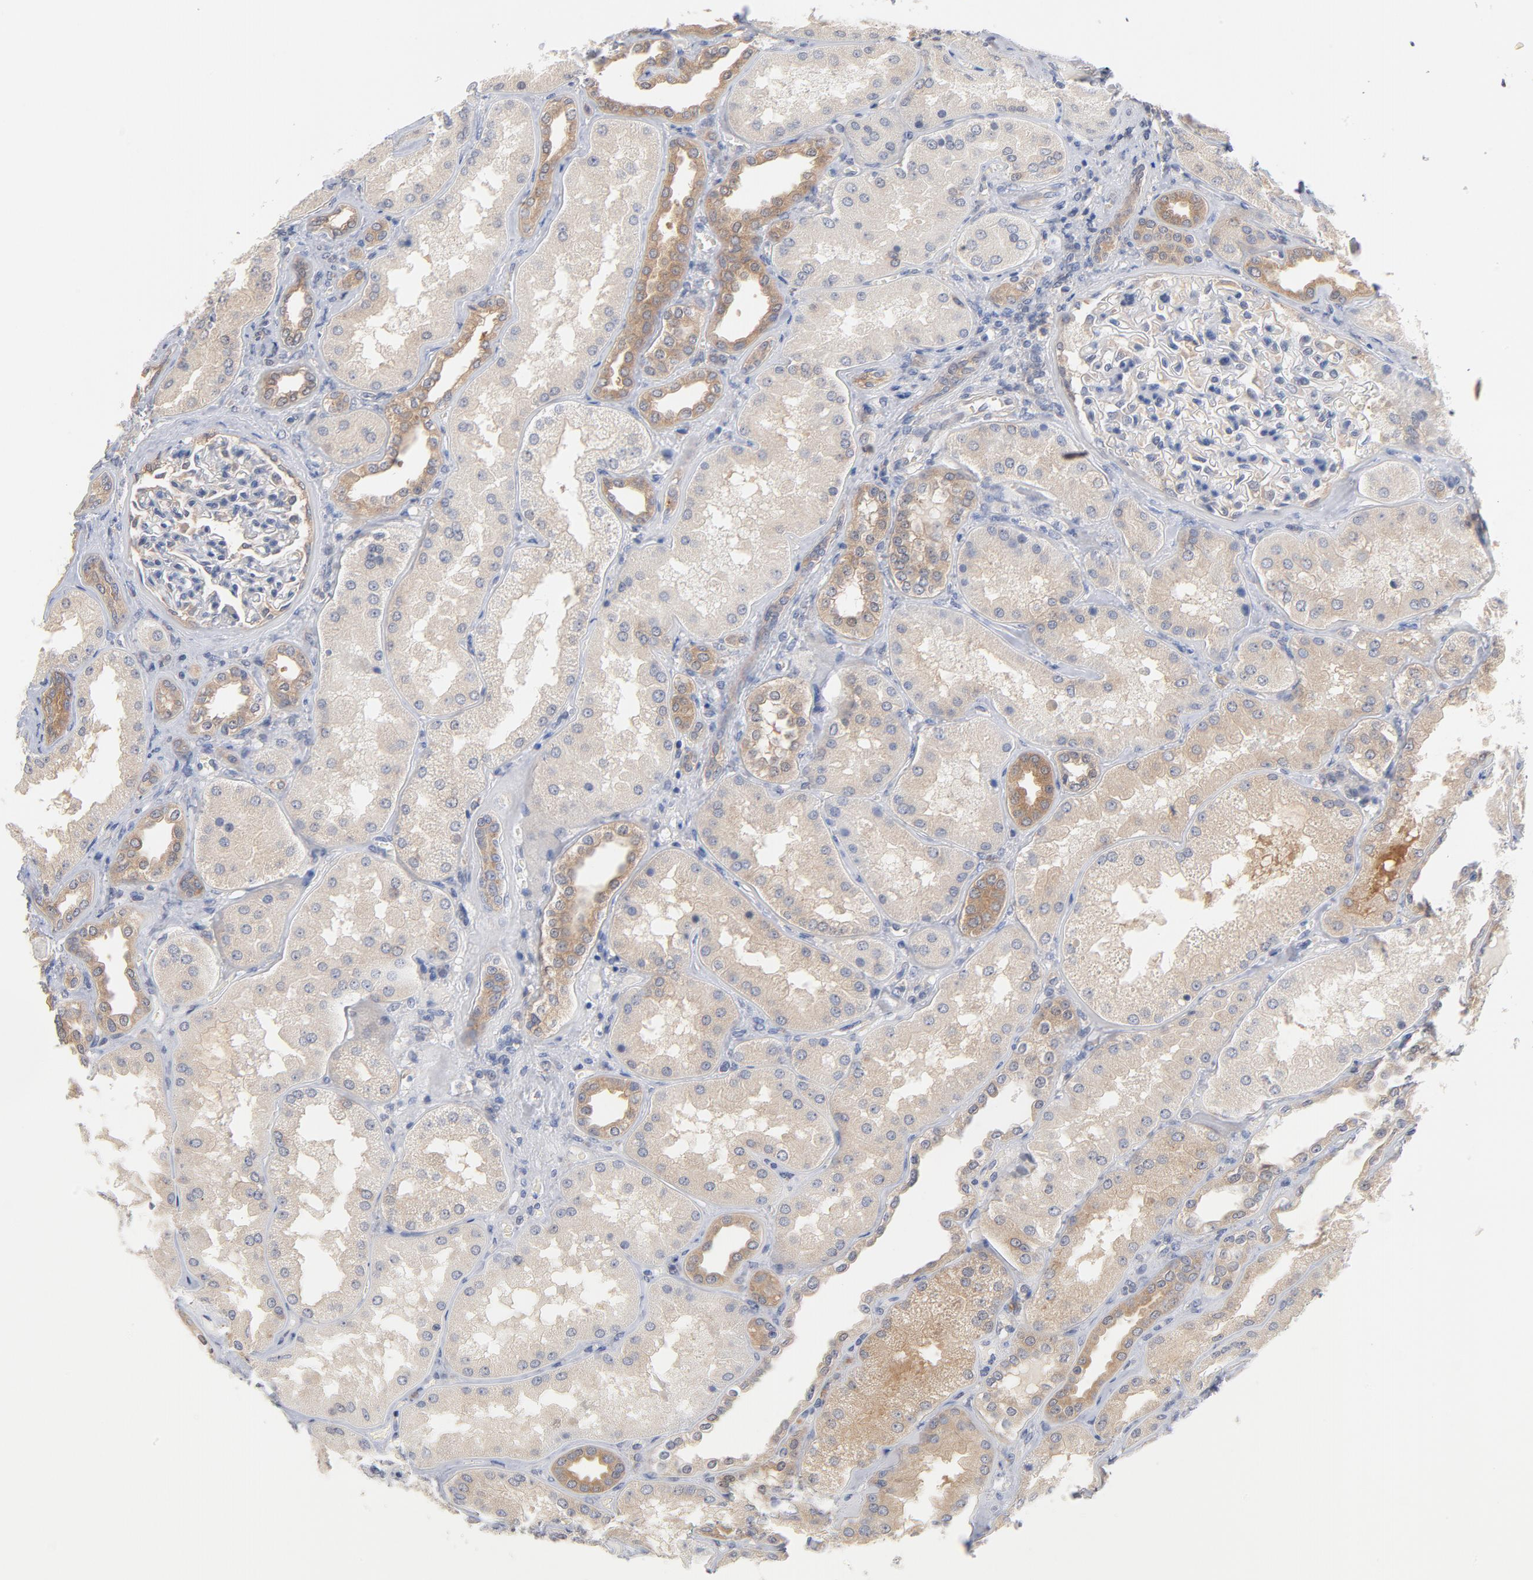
{"staining": {"intensity": "negative", "quantity": "none", "location": "none"}, "tissue": "kidney", "cell_type": "Cells in glomeruli", "image_type": "normal", "snomed": [{"axis": "morphology", "description": "Normal tissue, NOS"}, {"axis": "topography", "description": "Kidney"}], "caption": "This is an IHC photomicrograph of unremarkable kidney. There is no staining in cells in glomeruli.", "gene": "UBL4A", "patient": {"sex": "female", "age": 56}}